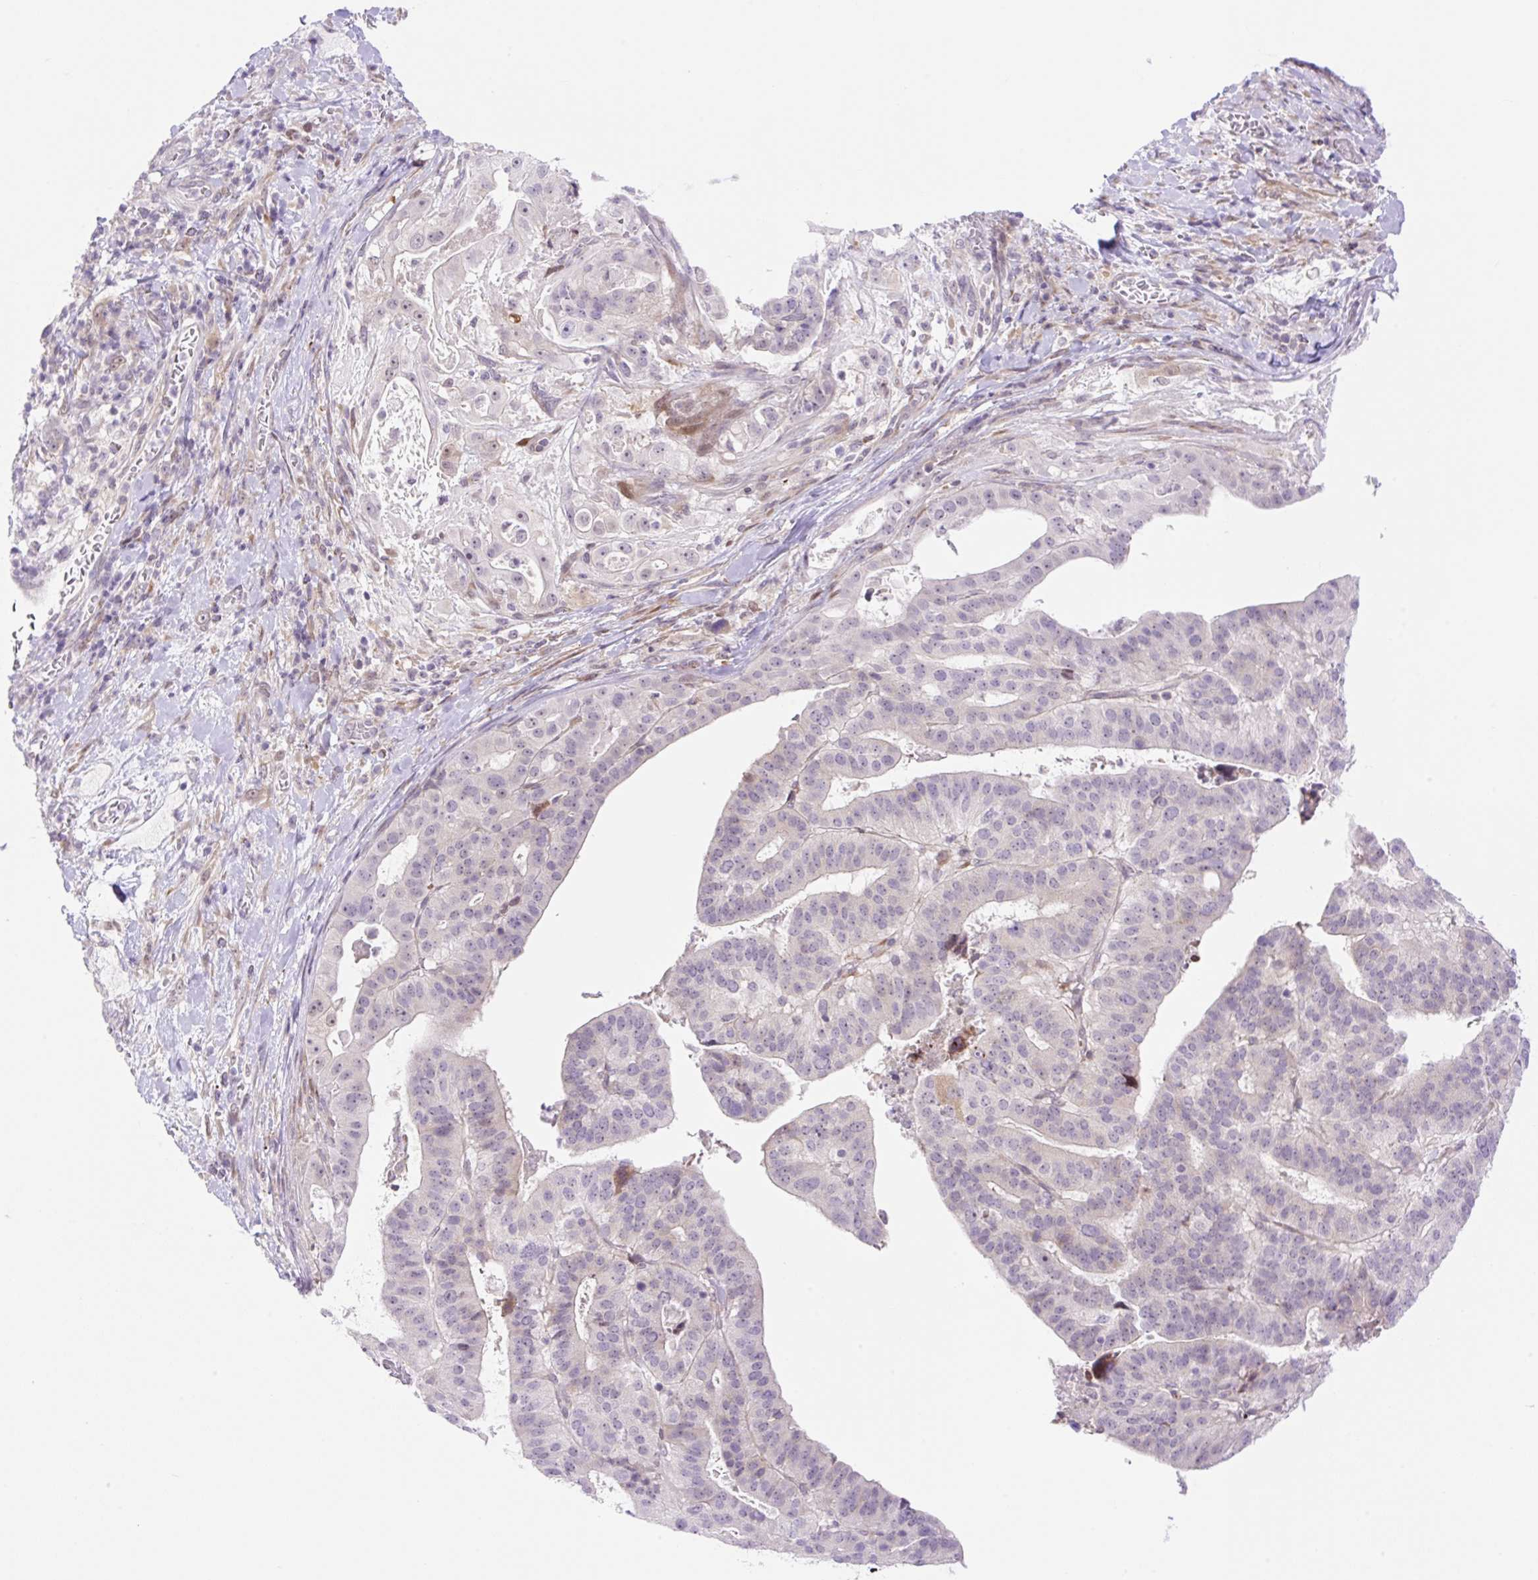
{"staining": {"intensity": "negative", "quantity": "none", "location": "none"}, "tissue": "stomach cancer", "cell_type": "Tumor cells", "image_type": "cancer", "snomed": [{"axis": "morphology", "description": "Adenocarcinoma, NOS"}, {"axis": "topography", "description": "Stomach"}], "caption": "Photomicrograph shows no protein positivity in tumor cells of stomach adenocarcinoma tissue.", "gene": "ZFP41", "patient": {"sex": "male", "age": 48}}